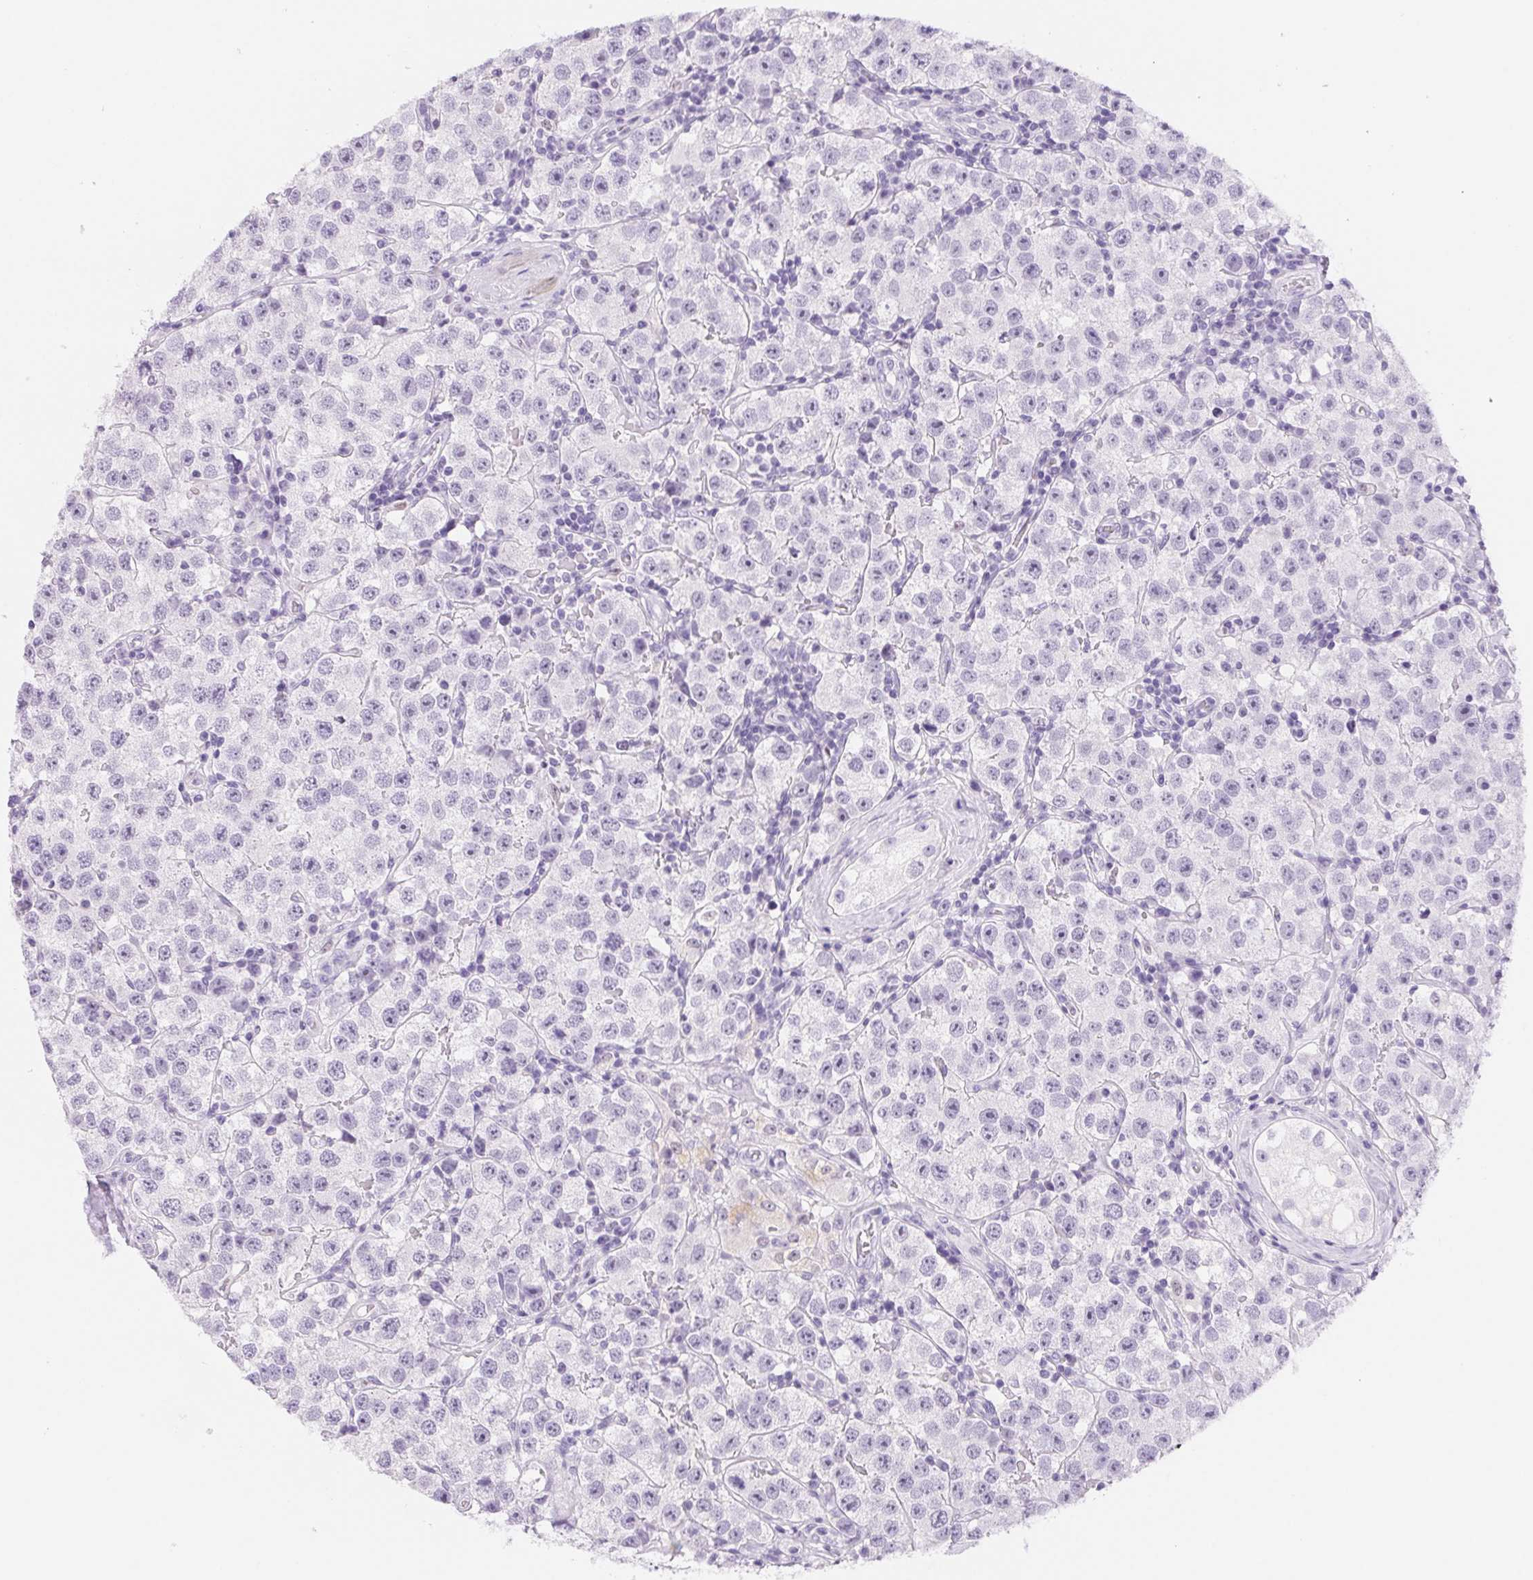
{"staining": {"intensity": "negative", "quantity": "none", "location": "none"}, "tissue": "testis cancer", "cell_type": "Tumor cells", "image_type": "cancer", "snomed": [{"axis": "morphology", "description": "Seminoma, NOS"}, {"axis": "topography", "description": "Testis"}], "caption": "Image shows no protein positivity in tumor cells of testis cancer tissue. (DAB (3,3'-diaminobenzidine) immunohistochemistry with hematoxylin counter stain).", "gene": "ASGR2", "patient": {"sex": "male", "age": 34}}